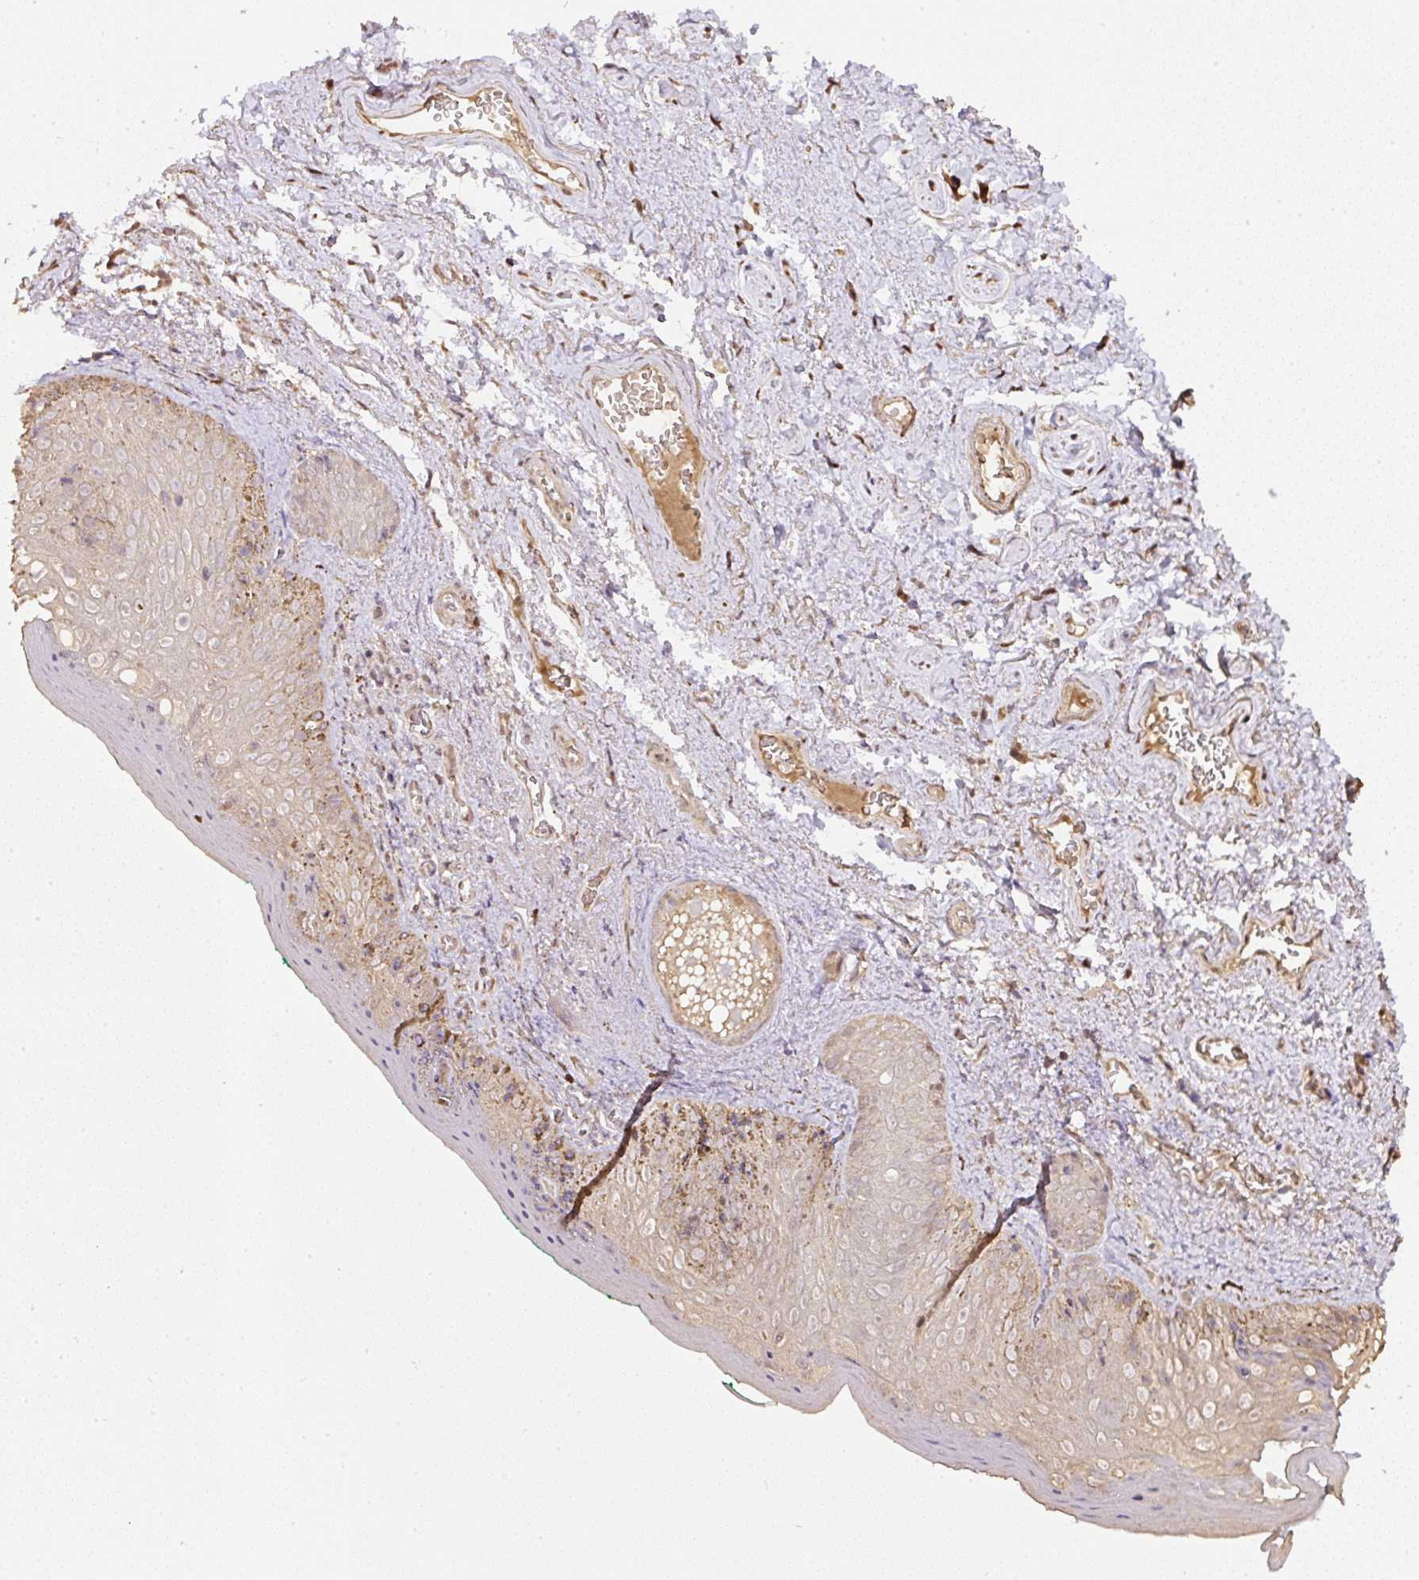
{"staining": {"intensity": "weak", "quantity": "25%-75%", "location": "cytoplasmic/membranous,nuclear"}, "tissue": "vagina", "cell_type": "Squamous epithelial cells", "image_type": "normal", "snomed": [{"axis": "morphology", "description": "Normal tissue, NOS"}, {"axis": "topography", "description": "Vulva"}, {"axis": "topography", "description": "Vagina"}, {"axis": "topography", "description": "Peripheral nerve tissue"}], "caption": "The histopathology image demonstrates immunohistochemical staining of normal vagina. There is weak cytoplasmic/membranous,nuclear expression is appreciated in approximately 25%-75% of squamous epithelial cells. (Stains: DAB (3,3'-diaminobenzidine) in brown, nuclei in blue, Microscopy: brightfield microscopy at high magnification).", "gene": "TMEM170B", "patient": {"sex": "female", "age": 66}}